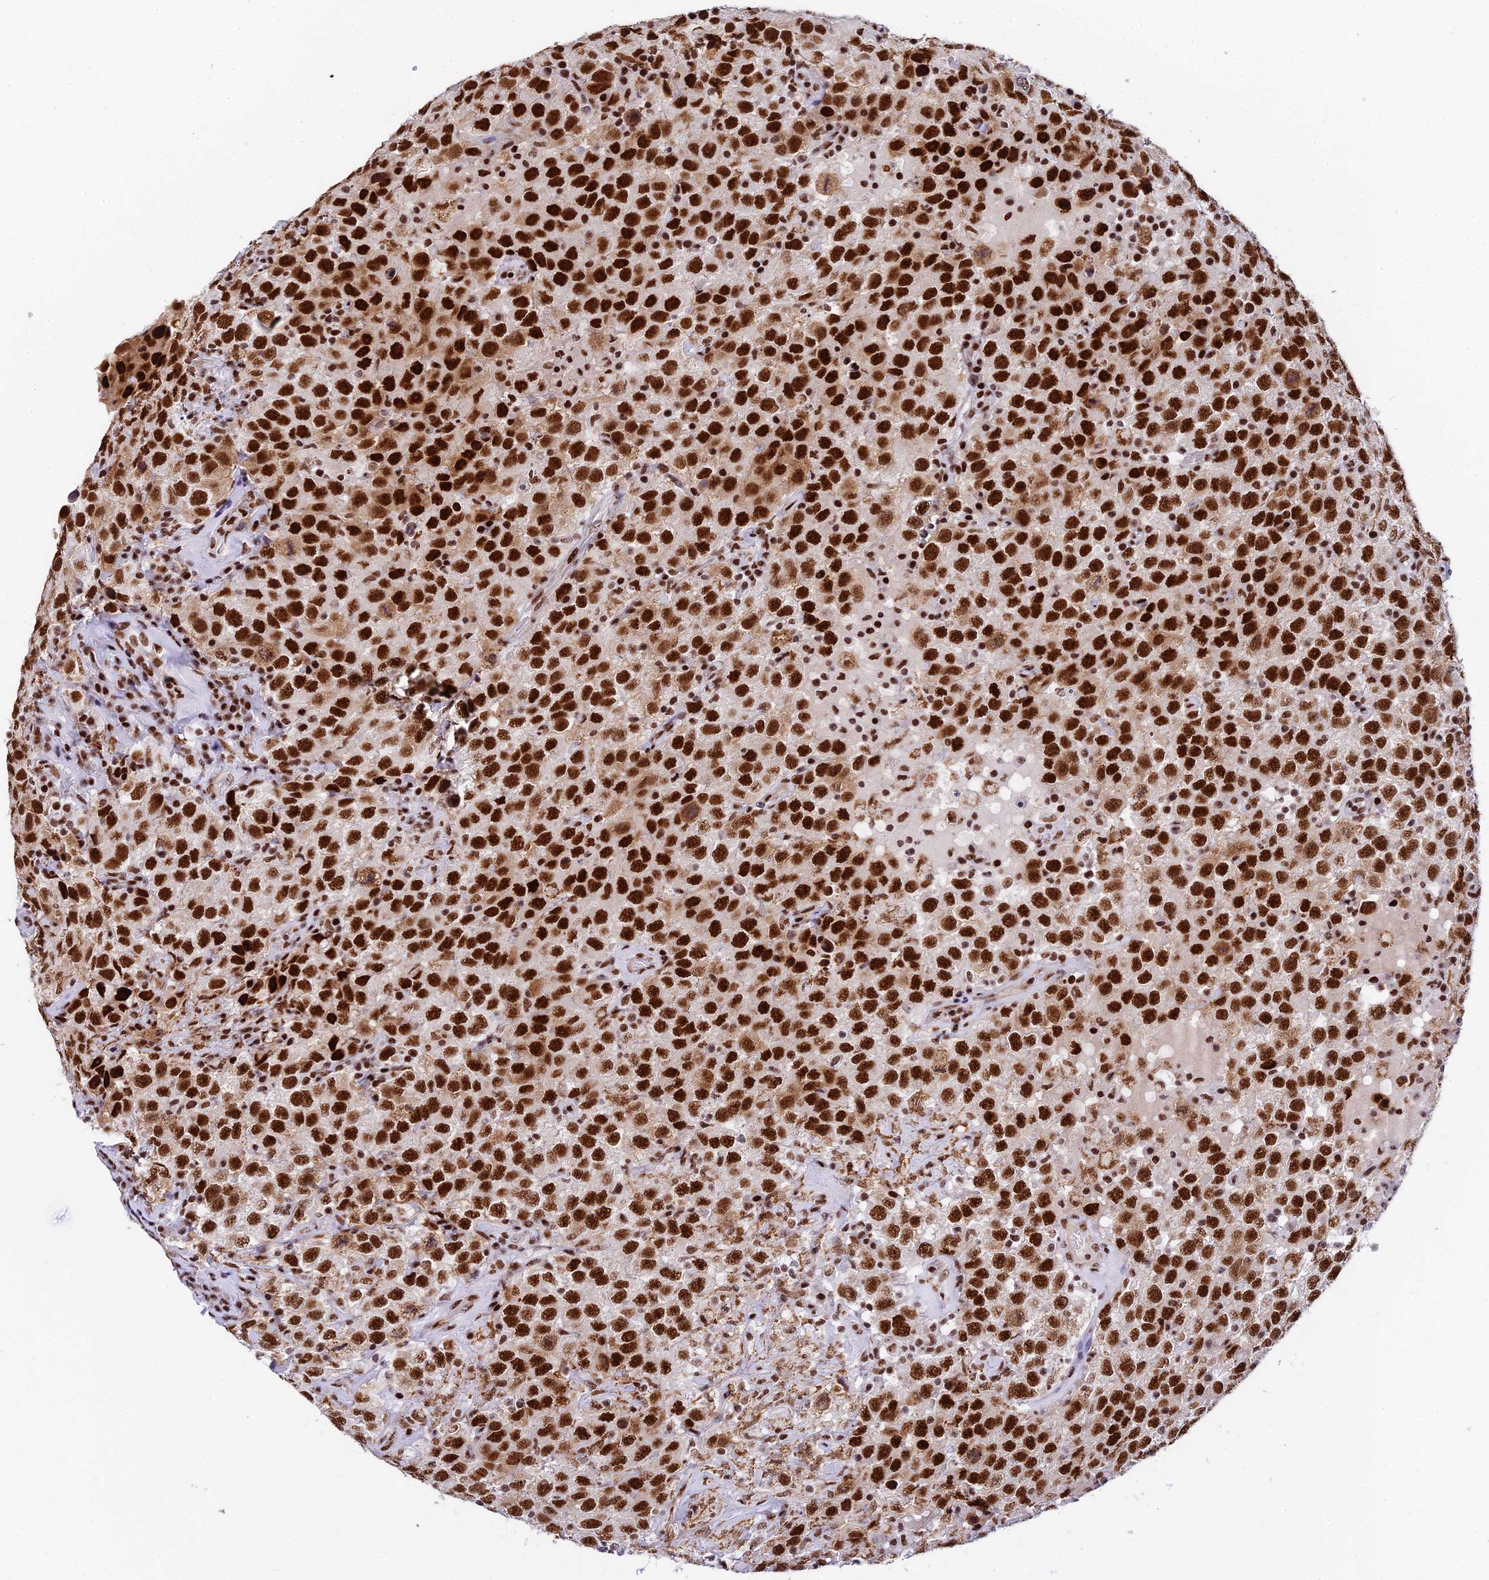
{"staining": {"intensity": "strong", "quantity": ">75%", "location": "nuclear"}, "tissue": "testis cancer", "cell_type": "Tumor cells", "image_type": "cancer", "snomed": [{"axis": "morphology", "description": "Seminoma, NOS"}, {"axis": "topography", "description": "Testis"}], "caption": "Immunohistochemistry (IHC) (DAB (3,3'-diaminobenzidine)) staining of human testis seminoma exhibits strong nuclear protein staining in approximately >75% of tumor cells.", "gene": "USP22", "patient": {"sex": "male", "age": 41}}